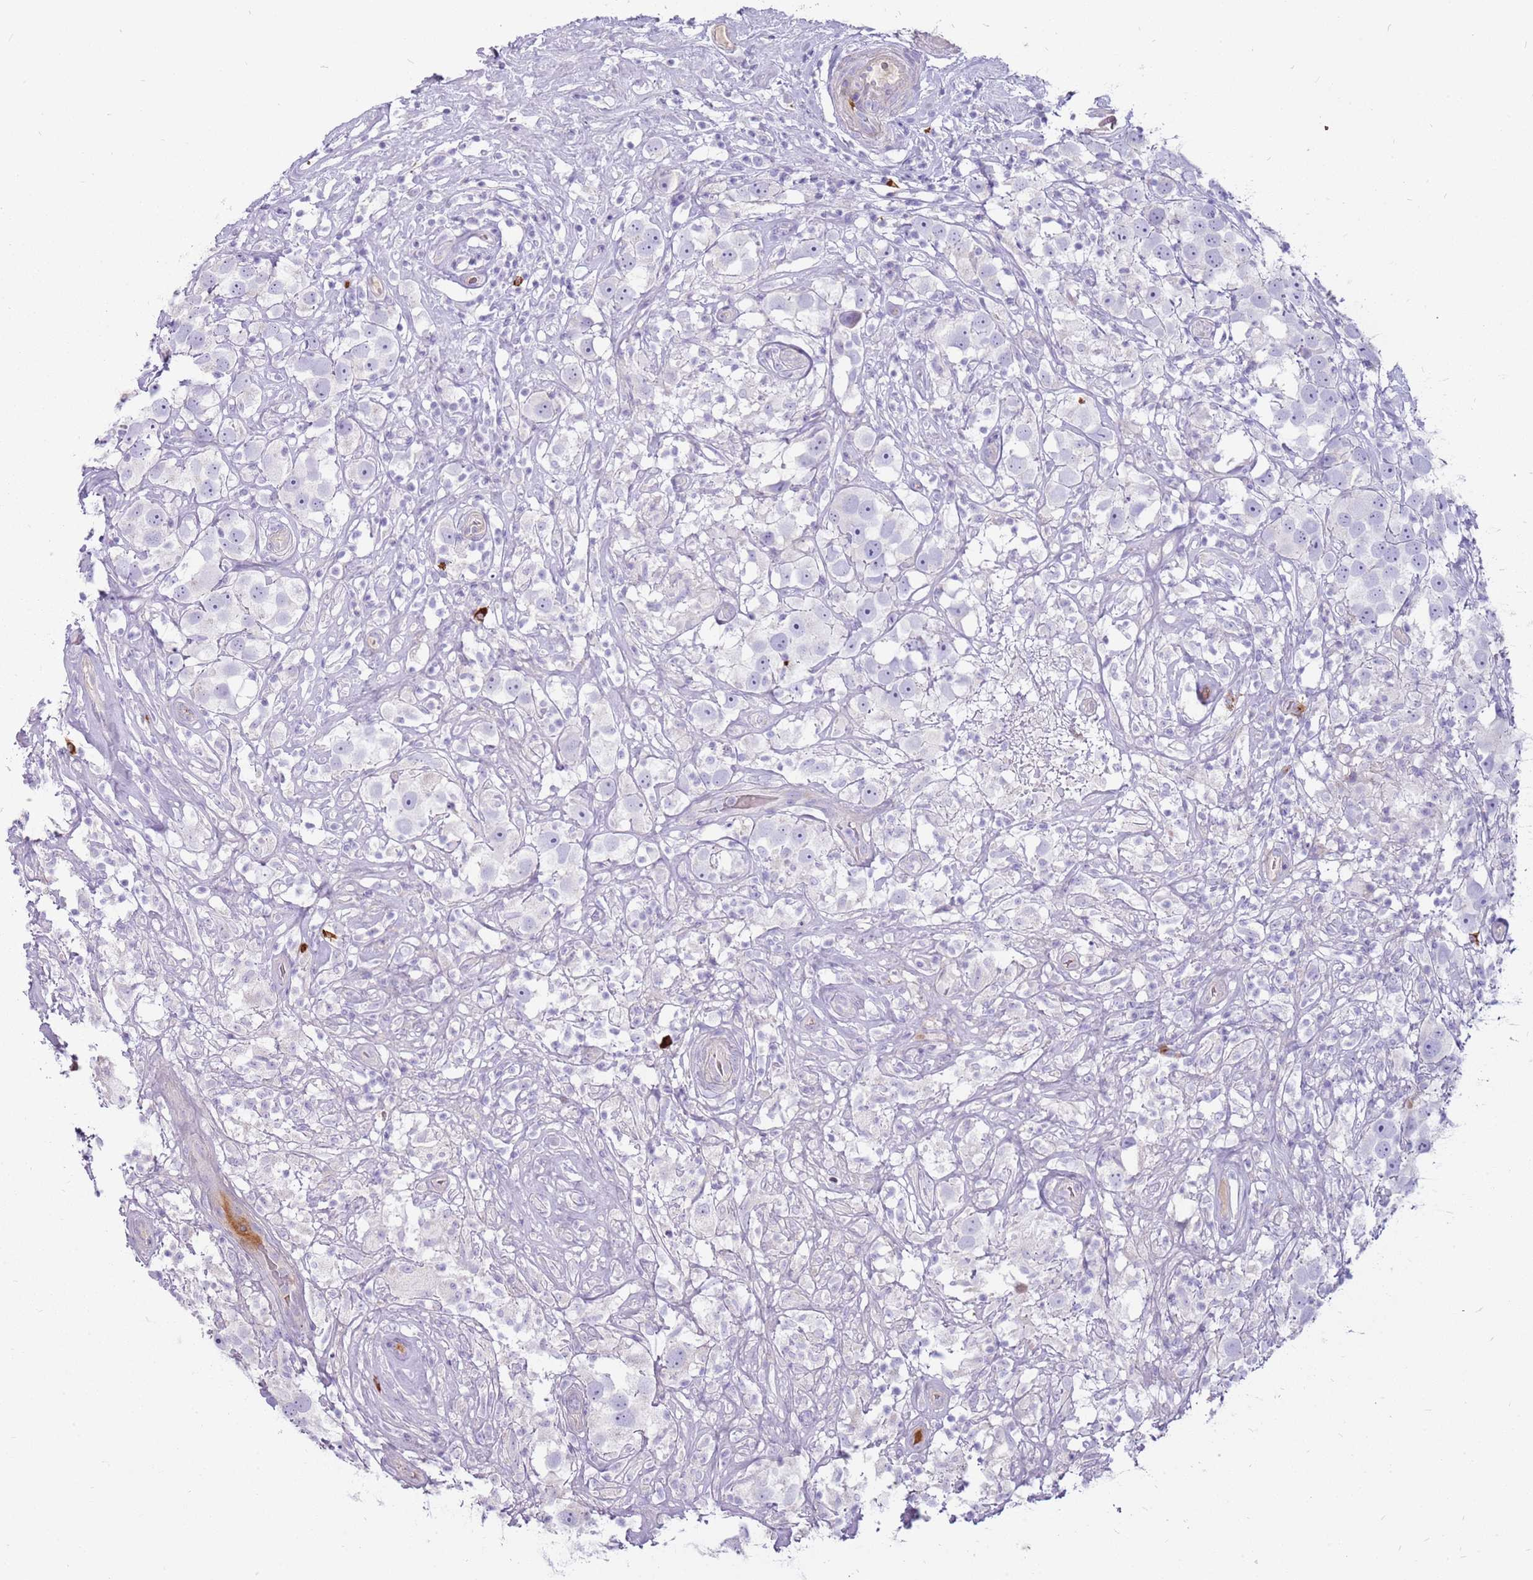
{"staining": {"intensity": "negative", "quantity": "none", "location": "none"}, "tissue": "testis cancer", "cell_type": "Tumor cells", "image_type": "cancer", "snomed": [{"axis": "morphology", "description": "Seminoma, NOS"}, {"axis": "topography", "description": "Testis"}], "caption": "Micrograph shows no protein positivity in tumor cells of seminoma (testis) tissue. The staining is performed using DAB brown chromogen with nuclei counter-stained in using hematoxylin.", "gene": "MCUB", "patient": {"sex": "male", "age": 49}}